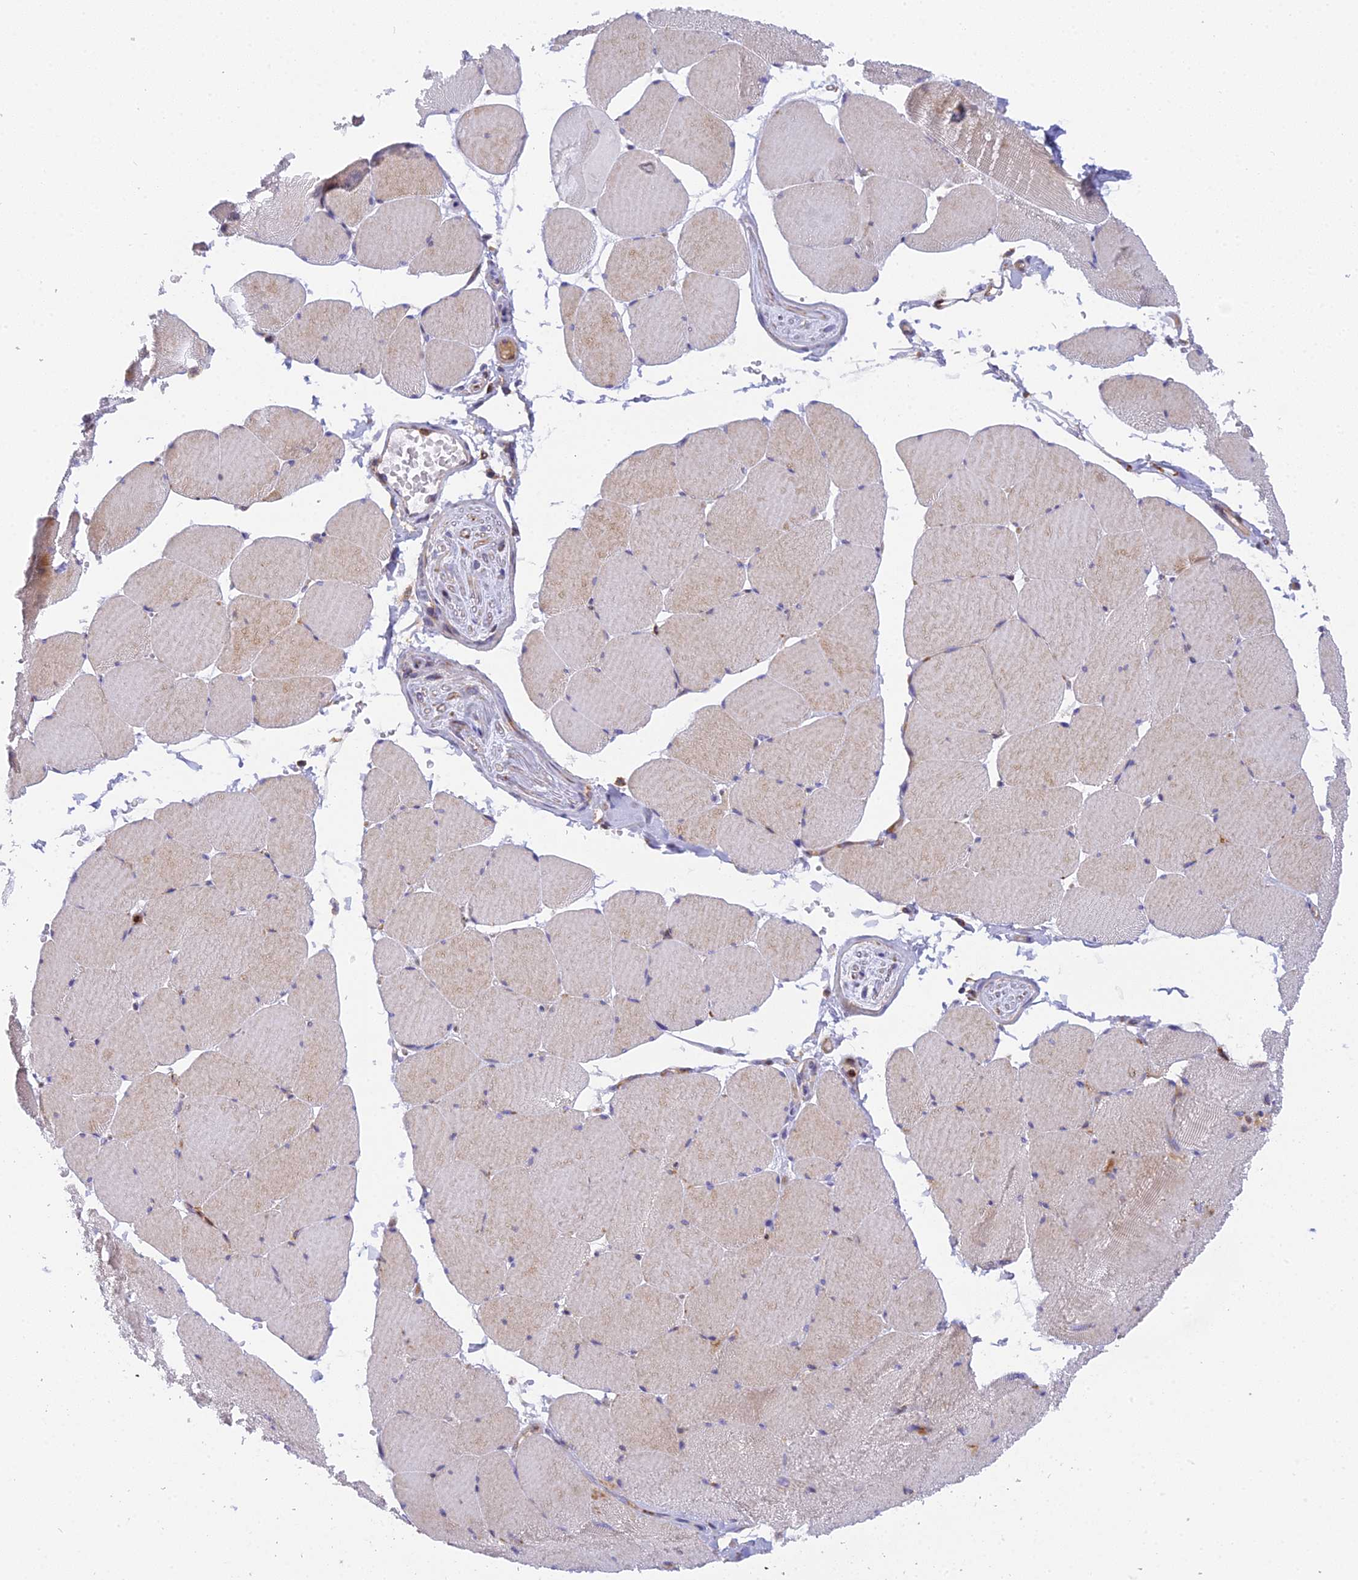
{"staining": {"intensity": "moderate", "quantity": "25%-75%", "location": "cytoplasmic/membranous"}, "tissue": "skeletal muscle", "cell_type": "Myocytes", "image_type": "normal", "snomed": [{"axis": "morphology", "description": "Normal tissue, NOS"}, {"axis": "topography", "description": "Skeletal muscle"}, {"axis": "topography", "description": "Head-Neck"}], "caption": "A micrograph of skeletal muscle stained for a protein exhibits moderate cytoplasmic/membranous brown staining in myocytes. The staining was performed using DAB, with brown indicating positive protein expression. Nuclei are stained blue with hematoxylin.", "gene": "CLCN7", "patient": {"sex": "male", "age": 66}}